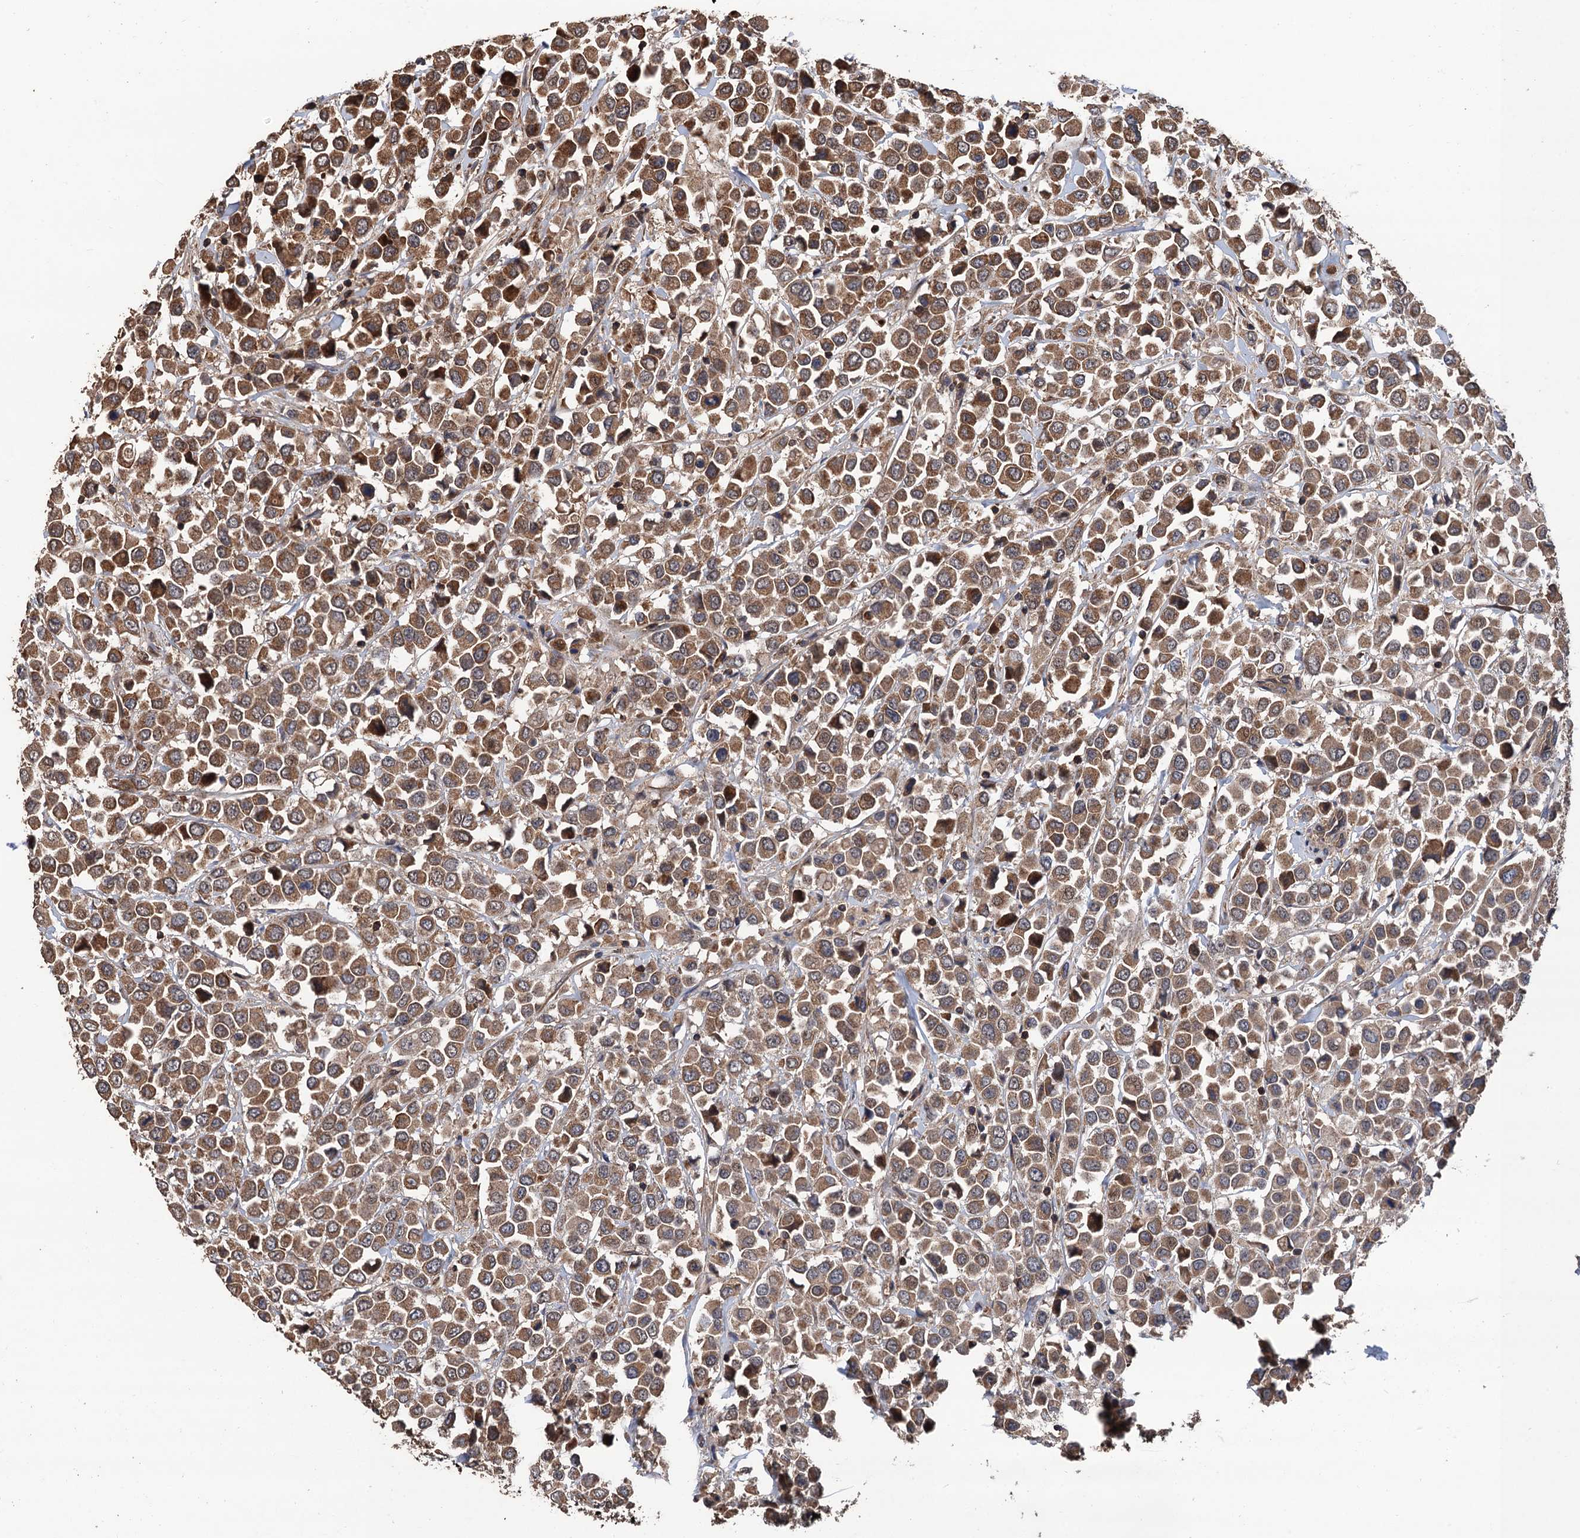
{"staining": {"intensity": "moderate", "quantity": ">75%", "location": "cytoplasmic/membranous"}, "tissue": "breast cancer", "cell_type": "Tumor cells", "image_type": "cancer", "snomed": [{"axis": "morphology", "description": "Duct carcinoma"}, {"axis": "topography", "description": "Breast"}], "caption": "Protein expression analysis of human breast intraductal carcinoma reveals moderate cytoplasmic/membranous positivity in approximately >75% of tumor cells. The staining is performed using DAB brown chromogen to label protein expression. The nuclei are counter-stained blue using hematoxylin.", "gene": "PPP4R1", "patient": {"sex": "female", "age": 61}}